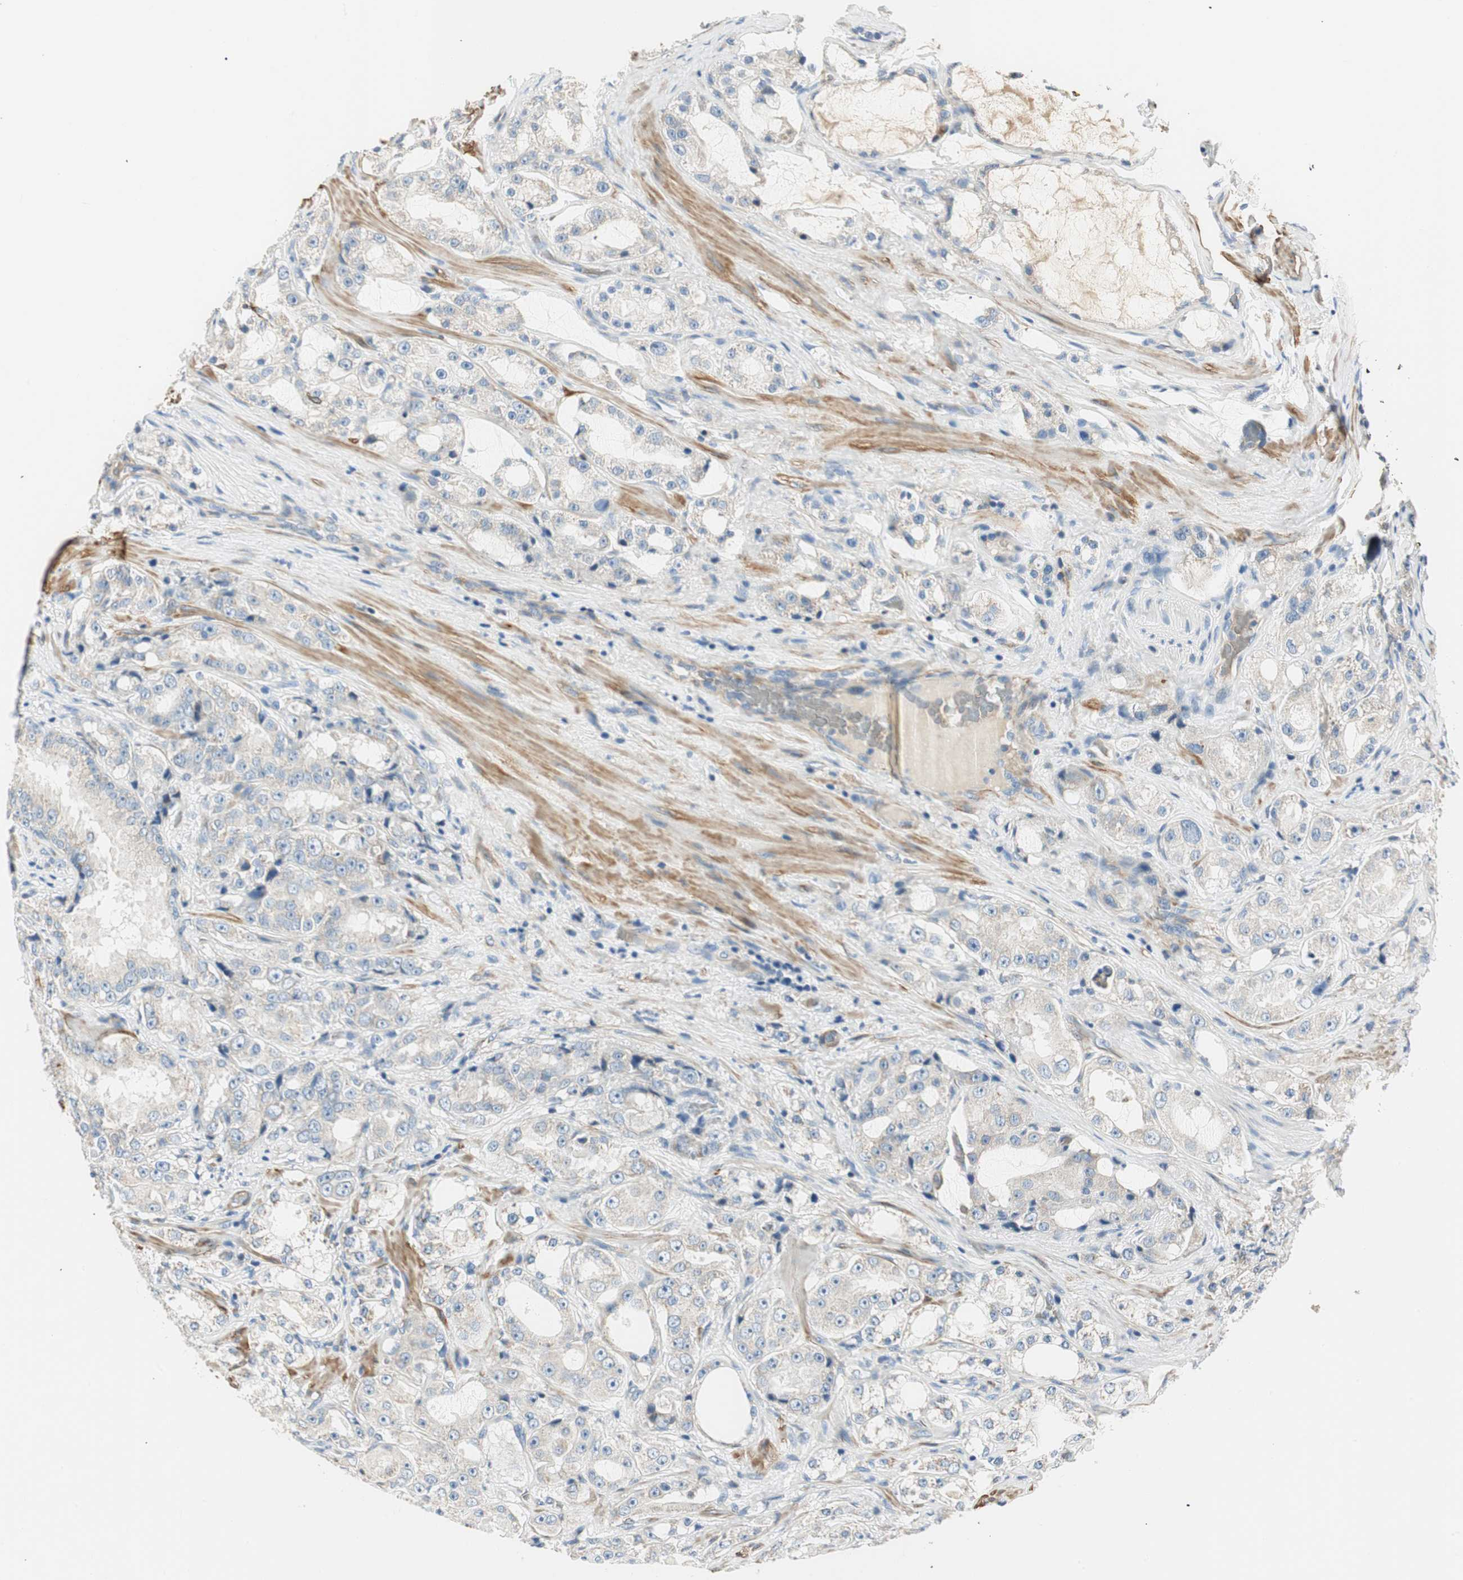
{"staining": {"intensity": "negative", "quantity": "none", "location": "none"}, "tissue": "prostate cancer", "cell_type": "Tumor cells", "image_type": "cancer", "snomed": [{"axis": "morphology", "description": "Adenocarcinoma, High grade"}, {"axis": "topography", "description": "Prostate"}], "caption": "Photomicrograph shows no protein staining in tumor cells of prostate cancer tissue.", "gene": "RORB", "patient": {"sex": "male", "age": 73}}